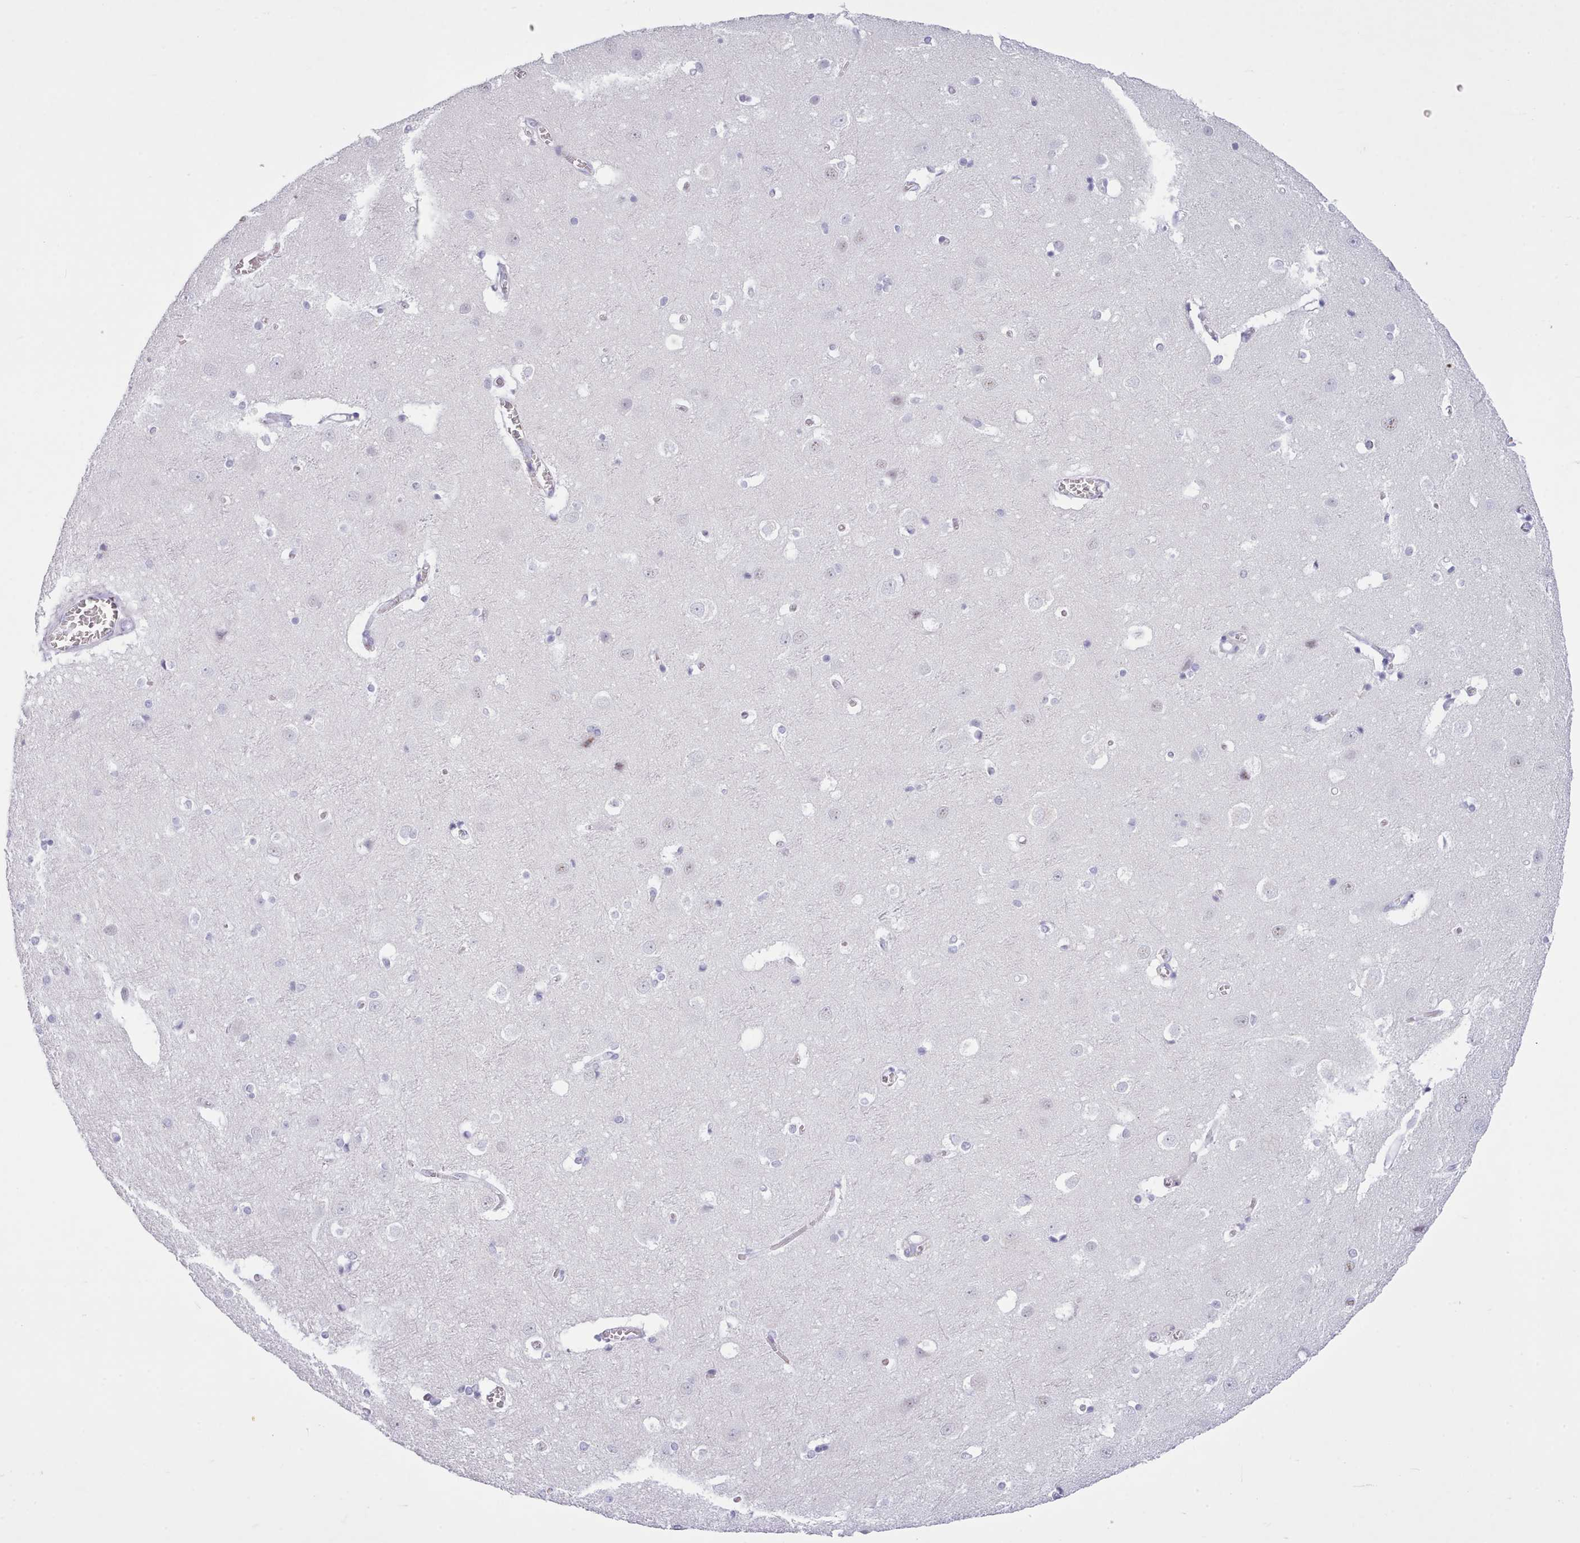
{"staining": {"intensity": "negative", "quantity": "none", "location": "none"}, "tissue": "cerebral cortex", "cell_type": "Endothelial cells", "image_type": "normal", "snomed": [{"axis": "morphology", "description": "Normal tissue, NOS"}, {"axis": "topography", "description": "Cerebral cortex"}], "caption": "Immunohistochemistry (IHC) of benign cerebral cortex displays no positivity in endothelial cells.", "gene": "FBXO48", "patient": {"sex": "male", "age": 54}}